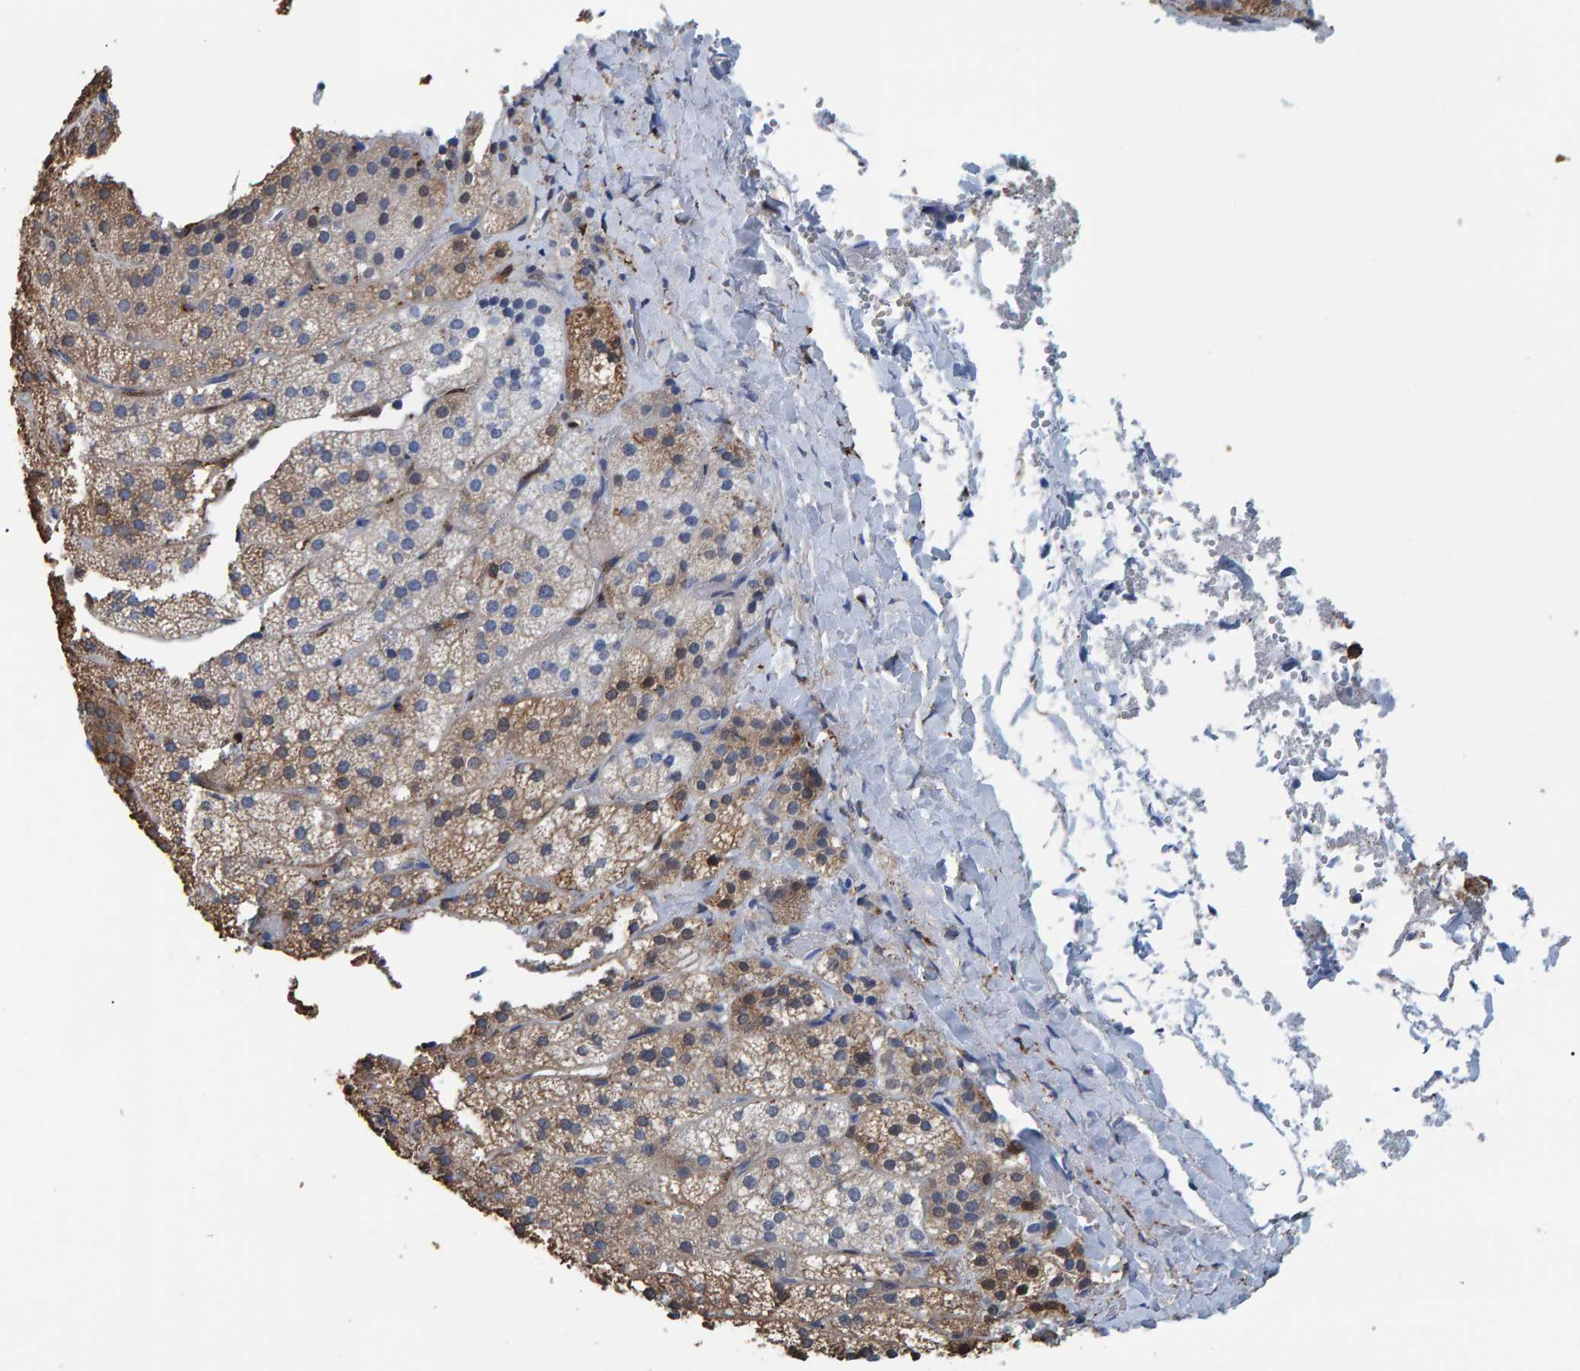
{"staining": {"intensity": "moderate", "quantity": ">75%", "location": "cytoplasmic/membranous"}, "tissue": "adrenal gland", "cell_type": "Glandular cells", "image_type": "normal", "snomed": [{"axis": "morphology", "description": "Normal tissue, NOS"}, {"axis": "topography", "description": "Adrenal gland"}], "caption": "The image exhibits immunohistochemical staining of unremarkable adrenal gland. There is moderate cytoplasmic/membranous positivity is appreciated in approximately >75% of glandular cells. (DAB (3,3'-diaminobenzidine) = brown stain, brightfield microscopy at high magnification).", "gene": "IDO1", "patient": {"sex": "female", "age": 44}}